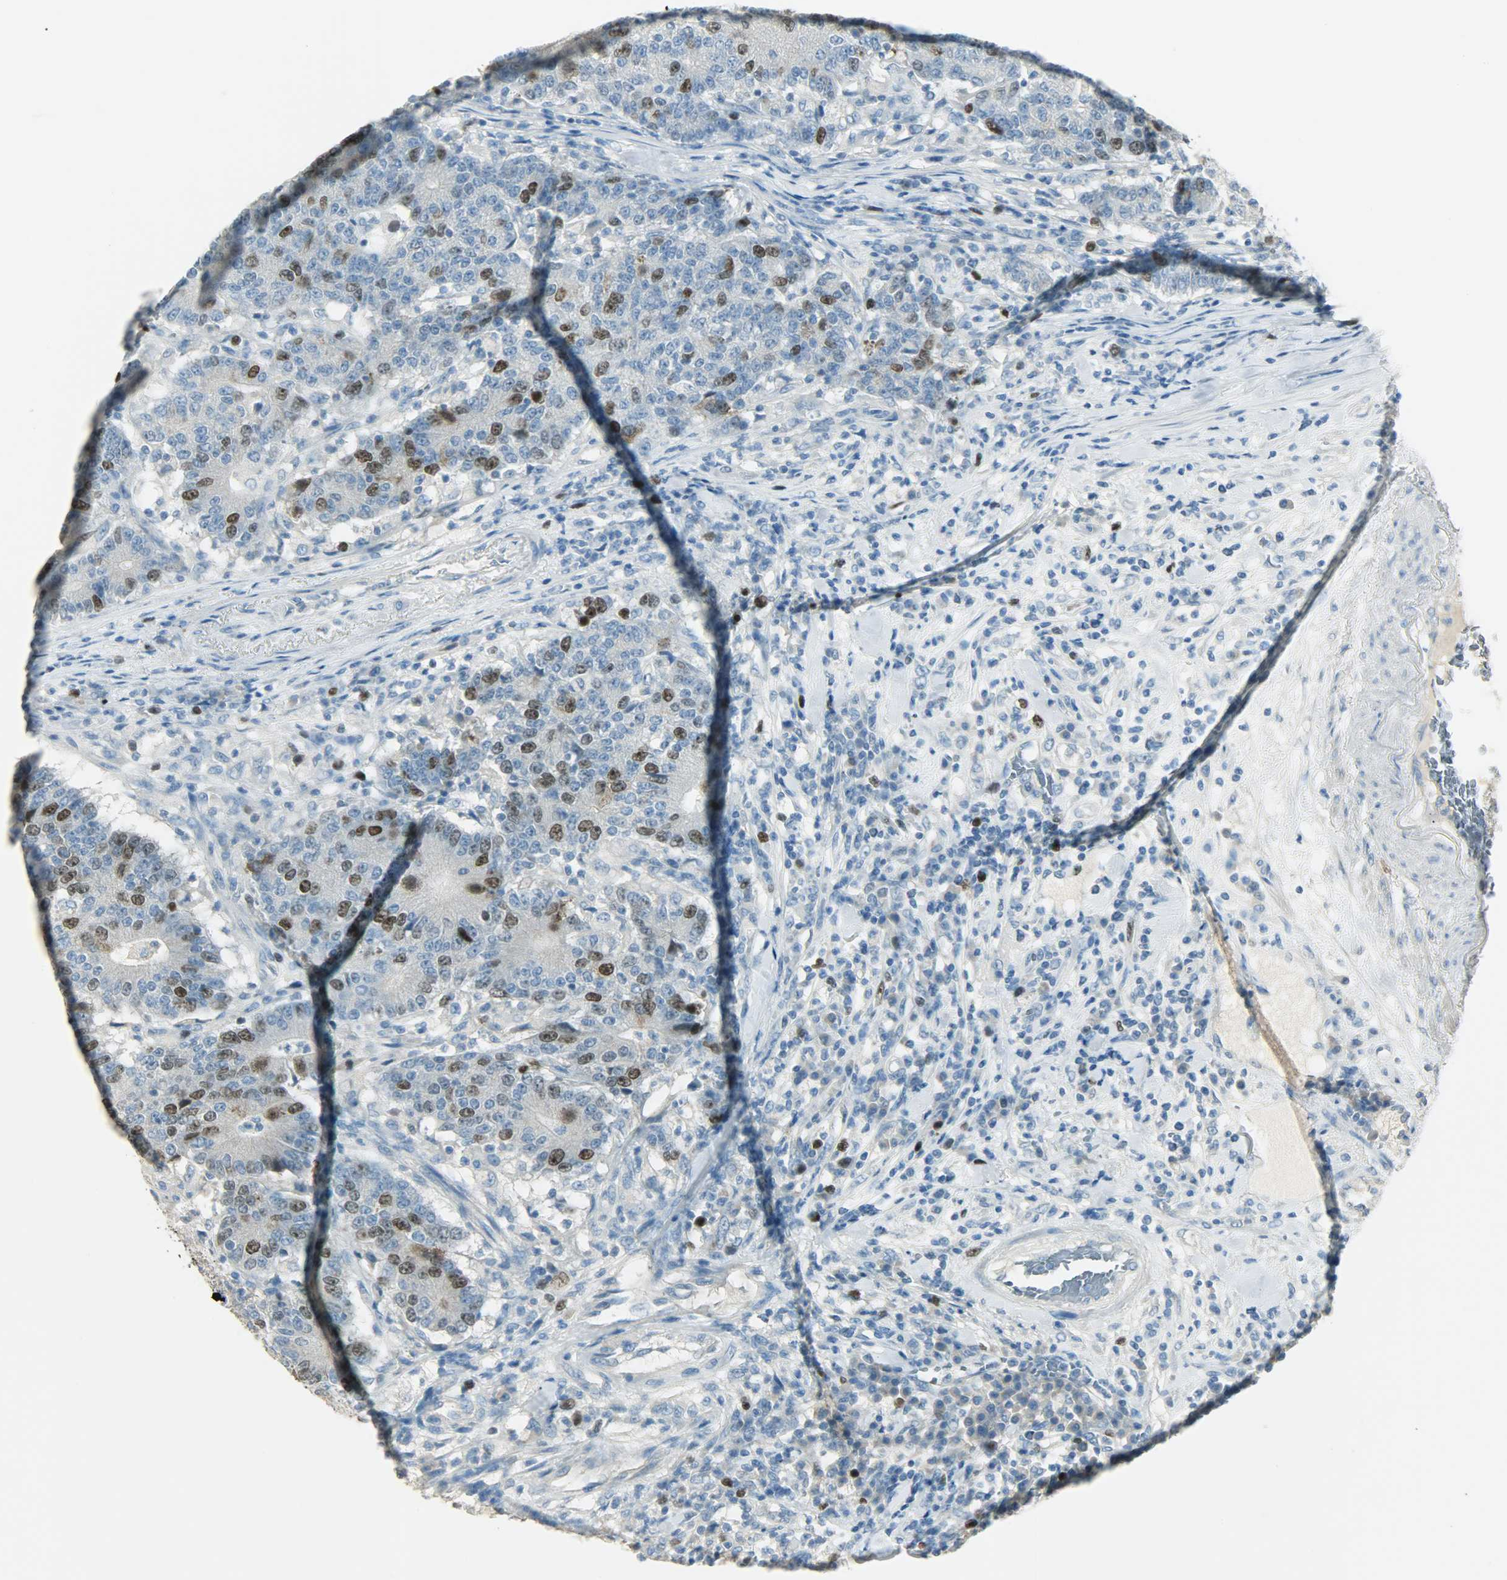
{"staining": {"intensity": "strong", "quantity": "<25%", "location": "cytoplasmic/membranous,nuclear"}, "tissue": "colorectal cancer", "cell_type": "Tumor cells", "image_type": "cancer", "snomed": [{"axis": "morphology", "description": "Normal tissue, NOS"}, {"axis": "morphology", "description": "Adenocarcinoma, NOS"}, {"axis": "topography", "description": "Colon"}], "caption": "Immunohistochemical staining of adenocarcinoma (colorectal) shows medium levels of strong cytoplasmic/membranous and nuclear staining in about <25% of tumor cells.", "gene": "TPX2", "patient": {"sex": "female", "age": 75}}